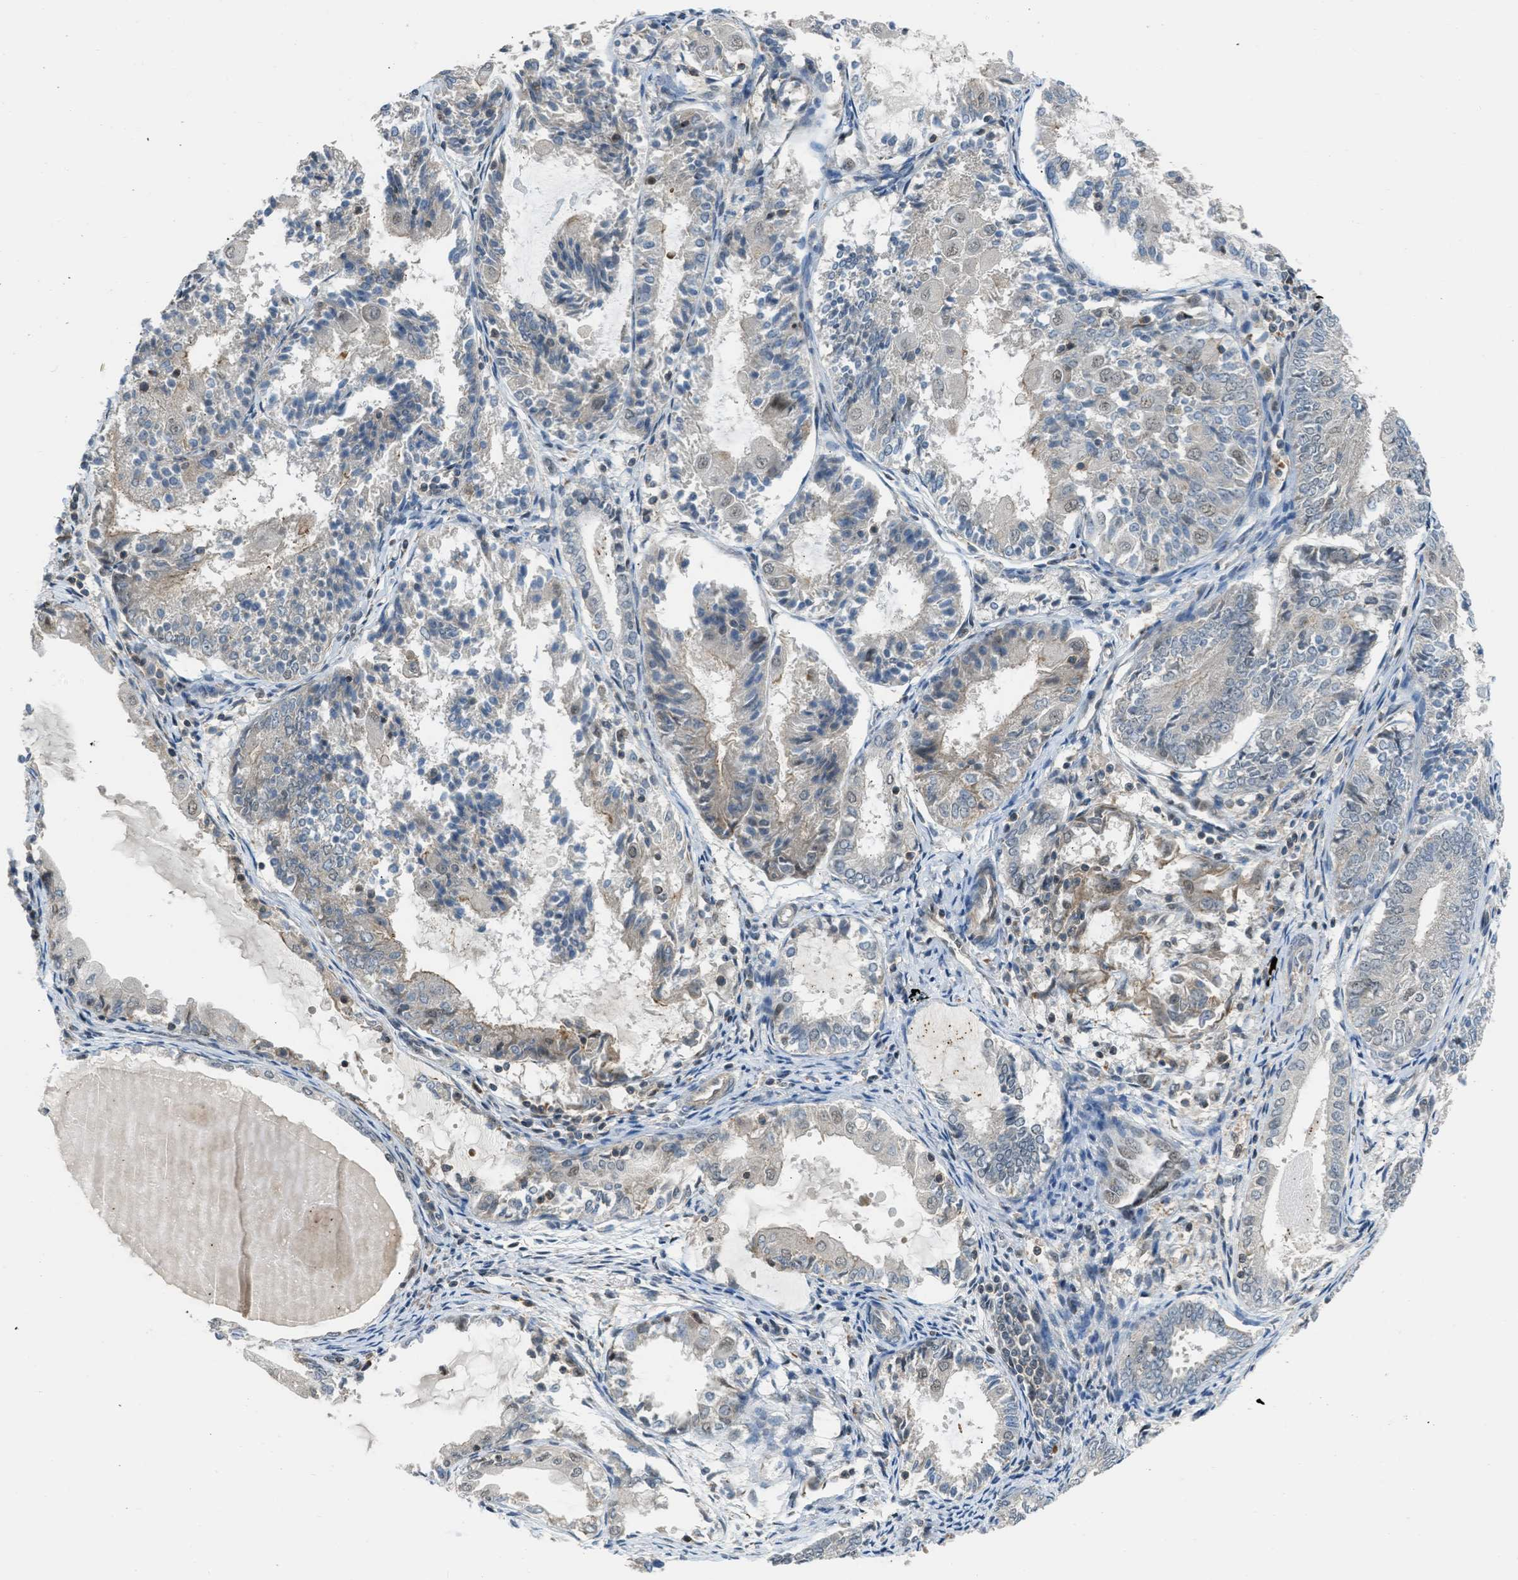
{"staining": {"intensity": "weak", "quantity": "<25%", "location": "cytoplasmic/membranous"}, "tissue": "endometrial cancer", "cell_type": "Tumor cells", "image_type": "cancer", "snomed": [{"axis": "morphology", "description": "Adenocarcinoma, NOS"}, {"axis": "topography", "description": "Endometrium"}], "caption": "Immunohistochemistry photomicrograph of neoplastic tissue: endometrial cancer (adenocarcinoma) stained with DAB displays no significant protein positivity in tumor cells. (DAB IHC with hematoxylin counter stain).", "gene": "TTBK2", "patient": {"sex": "female", "age": 81}}